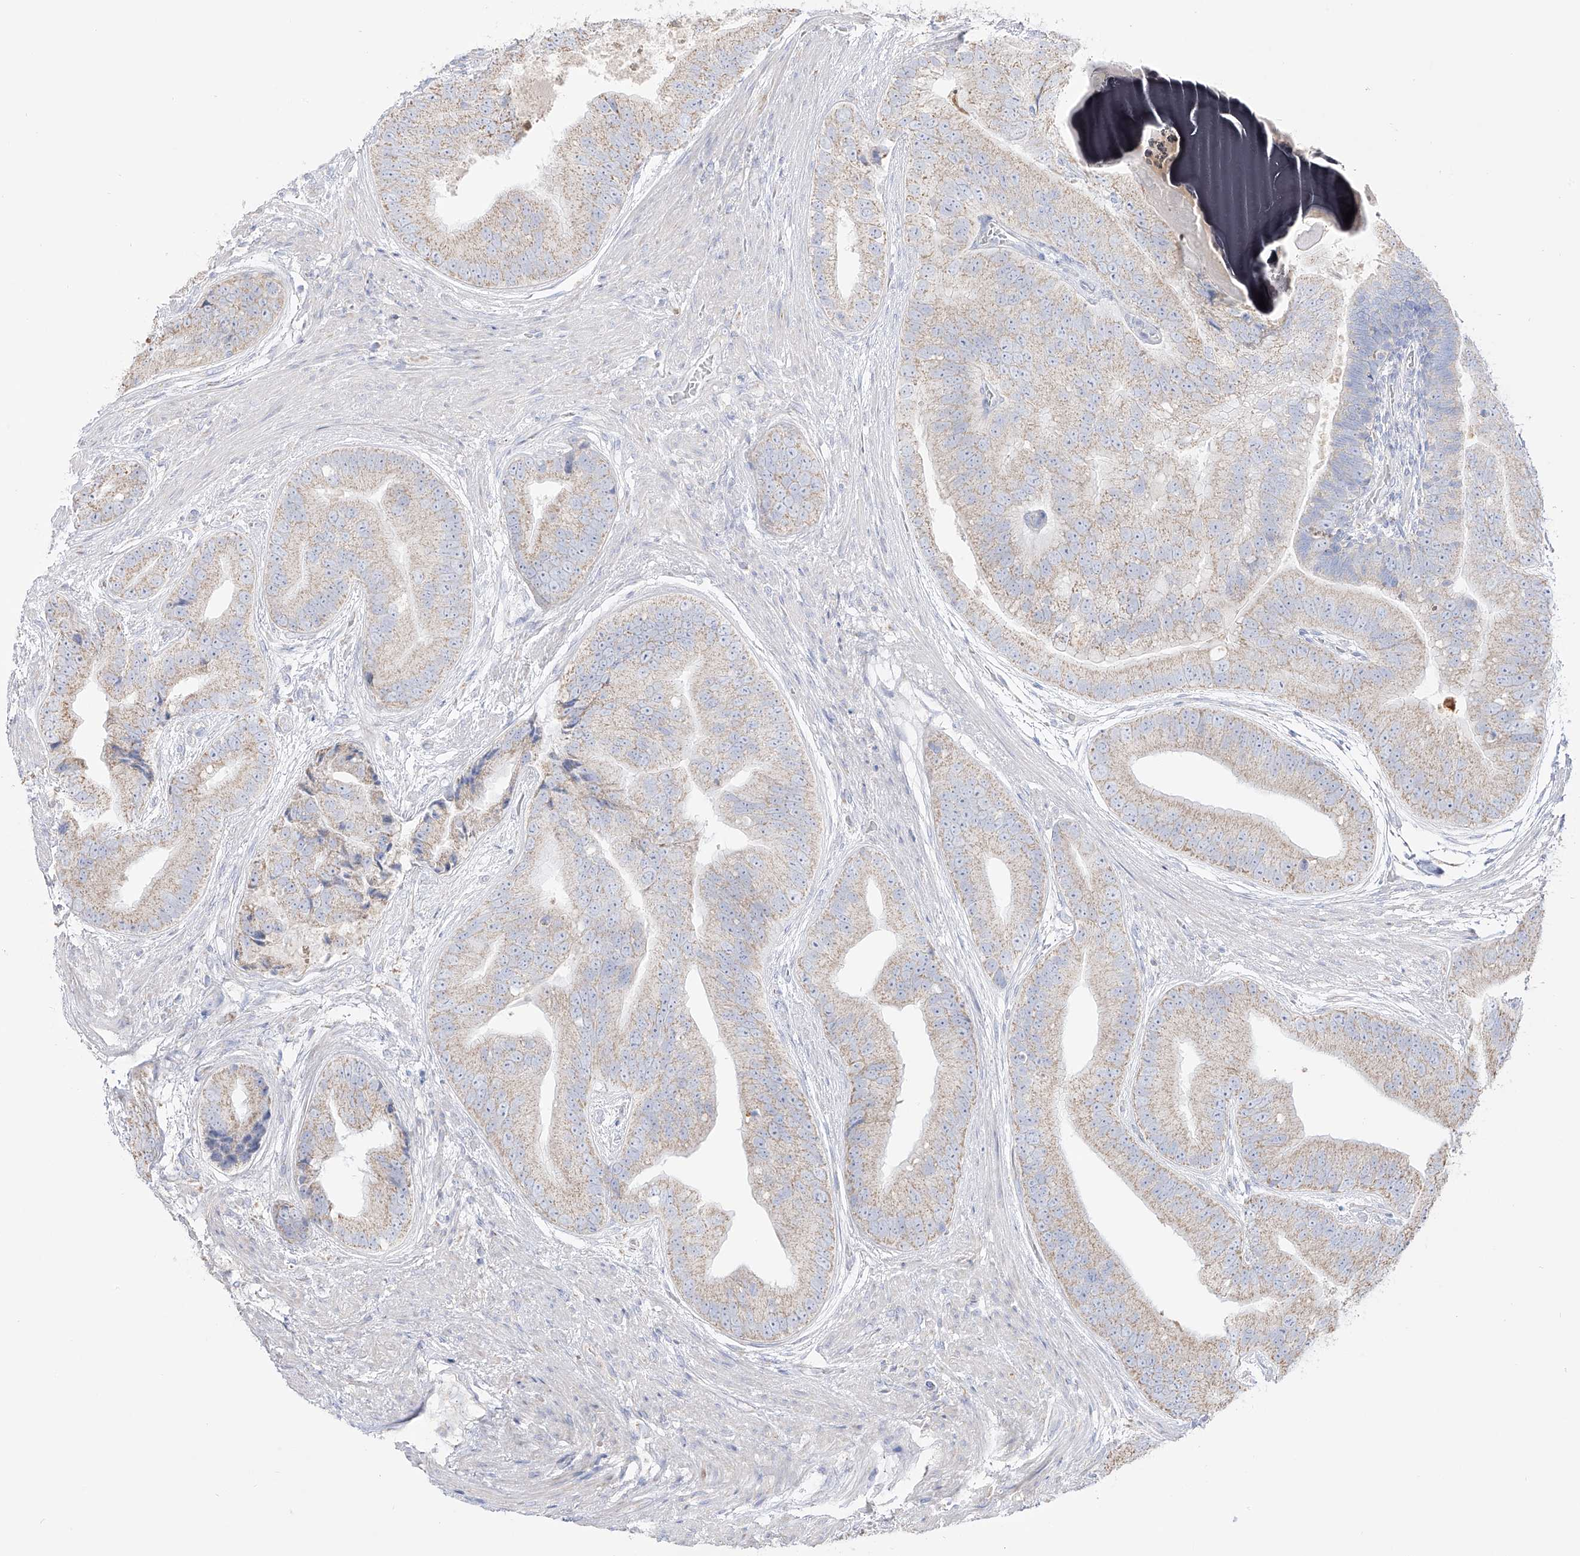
{"staining": {"intensity": "weak", "quantity": "25%-75%", "location": "cytoplasmic/membranous"}, "tissue": "prostate cancer", "cell_type": "Tumor cells", "image_type": "cancer", "snomed": [{"axis": "morphology", "description": "Adenocarcinoma, High grade"}, {"axis": "topography", "description": "Prostate"}], "caption": "A low amount of weak cytoplasmic/membranous staining is present in about 25%-75% of tumor cells in prostate cancer tissue.", "gene": "RCHY1", "patient": {"sex": "male", "age": 70}}